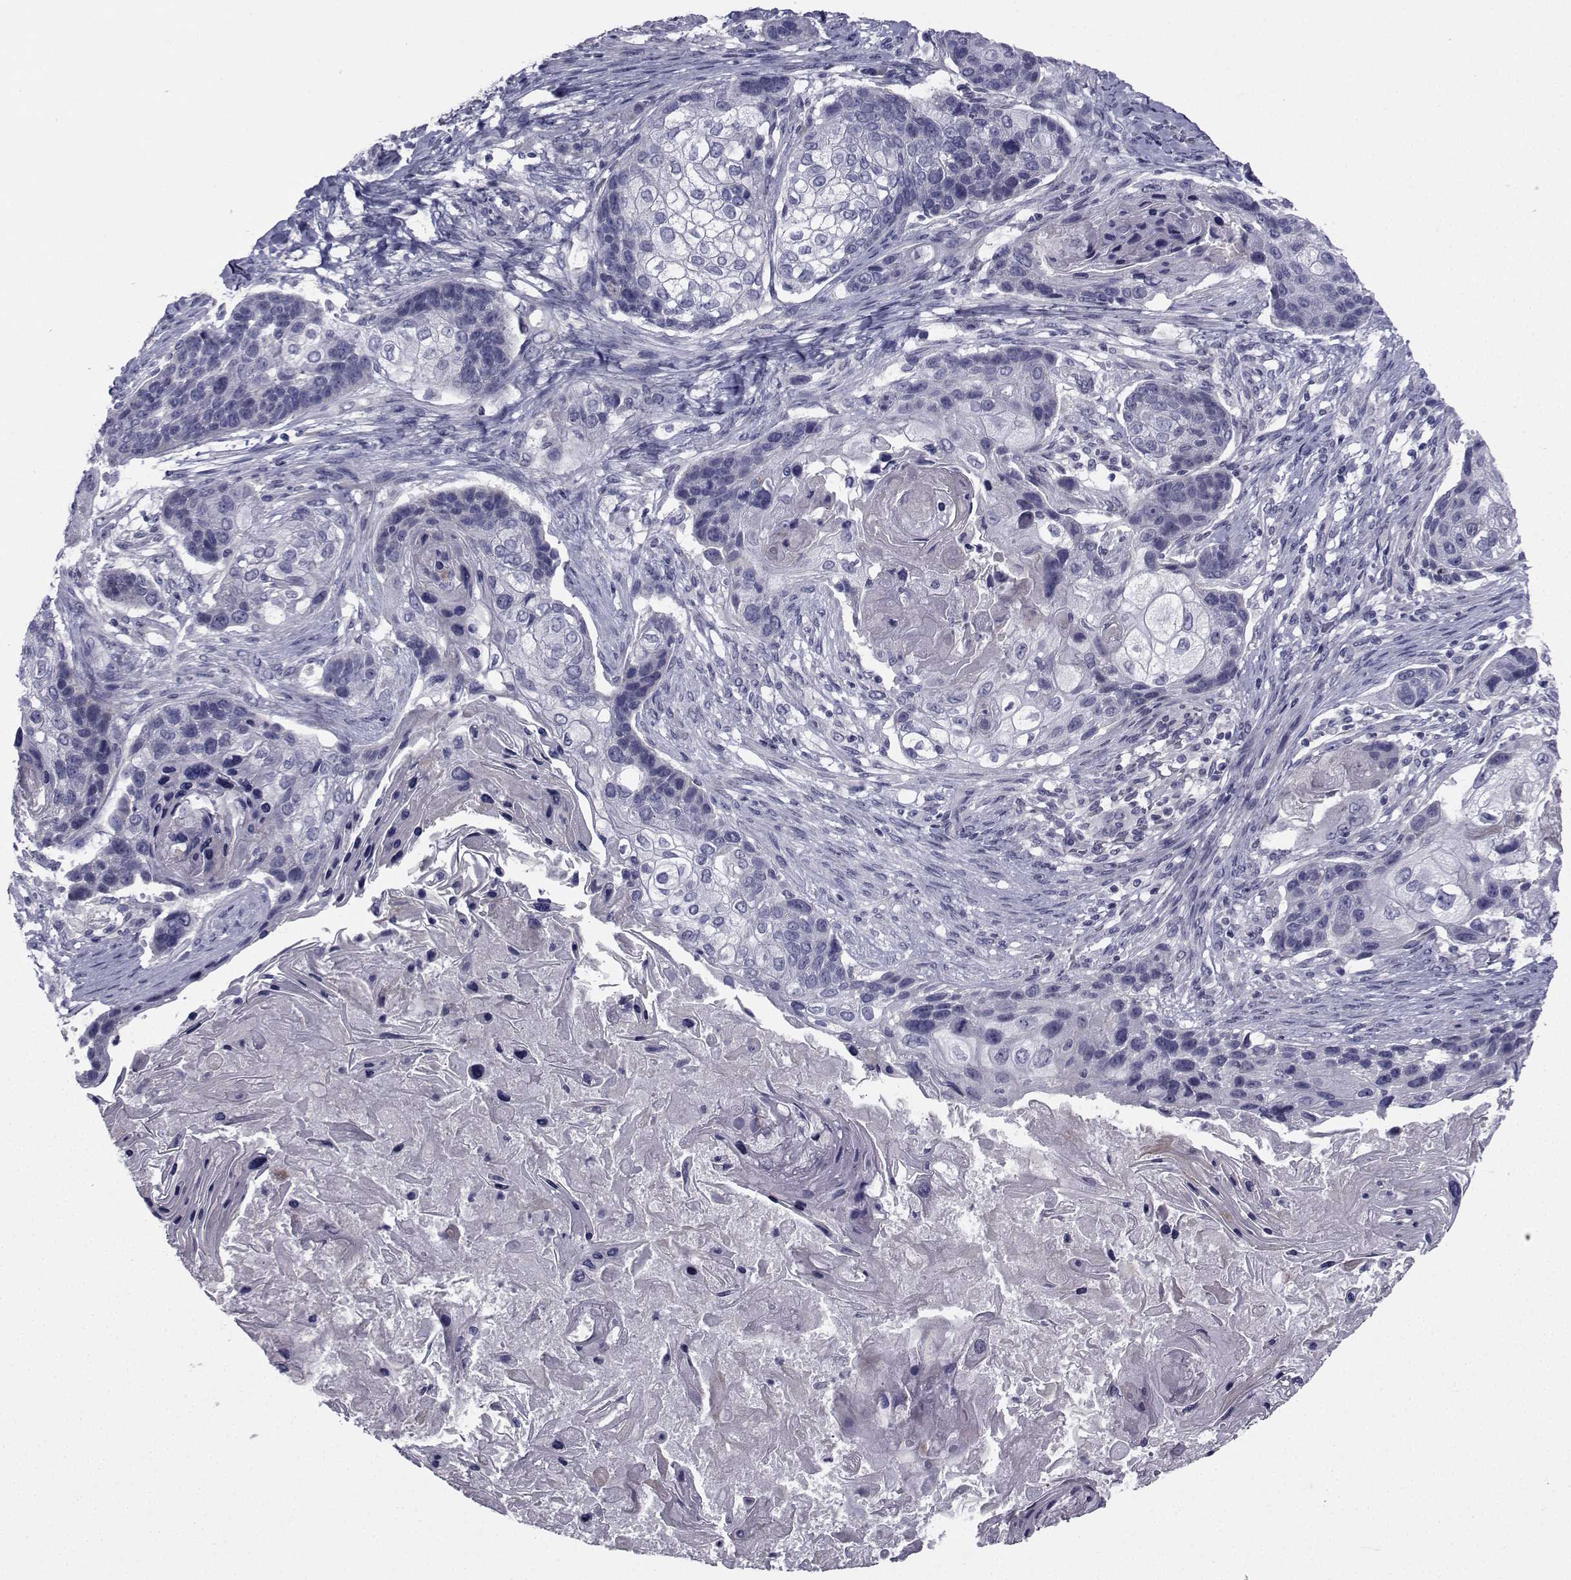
{"staining": {"intensity": "negative", "quantity": "none", "location": "none"}, "tissue": "lung cancer", "cell_type": "Tumor cells", "image_type": "cancer", "snomed": [{"axis": "morphology", "description": "Squamous cell carcinoma, NOS"}, {"axis": "topography", "description": "Lung"}], "caption": "A high-resolution histopathology image shows immunohistochemistry staining of lung squamous cell carcinoma, which demonstrates no significant positivity in tumor cells.", "gene": "CHRNA1", "patient": {"sex": "male", "age": 69}}